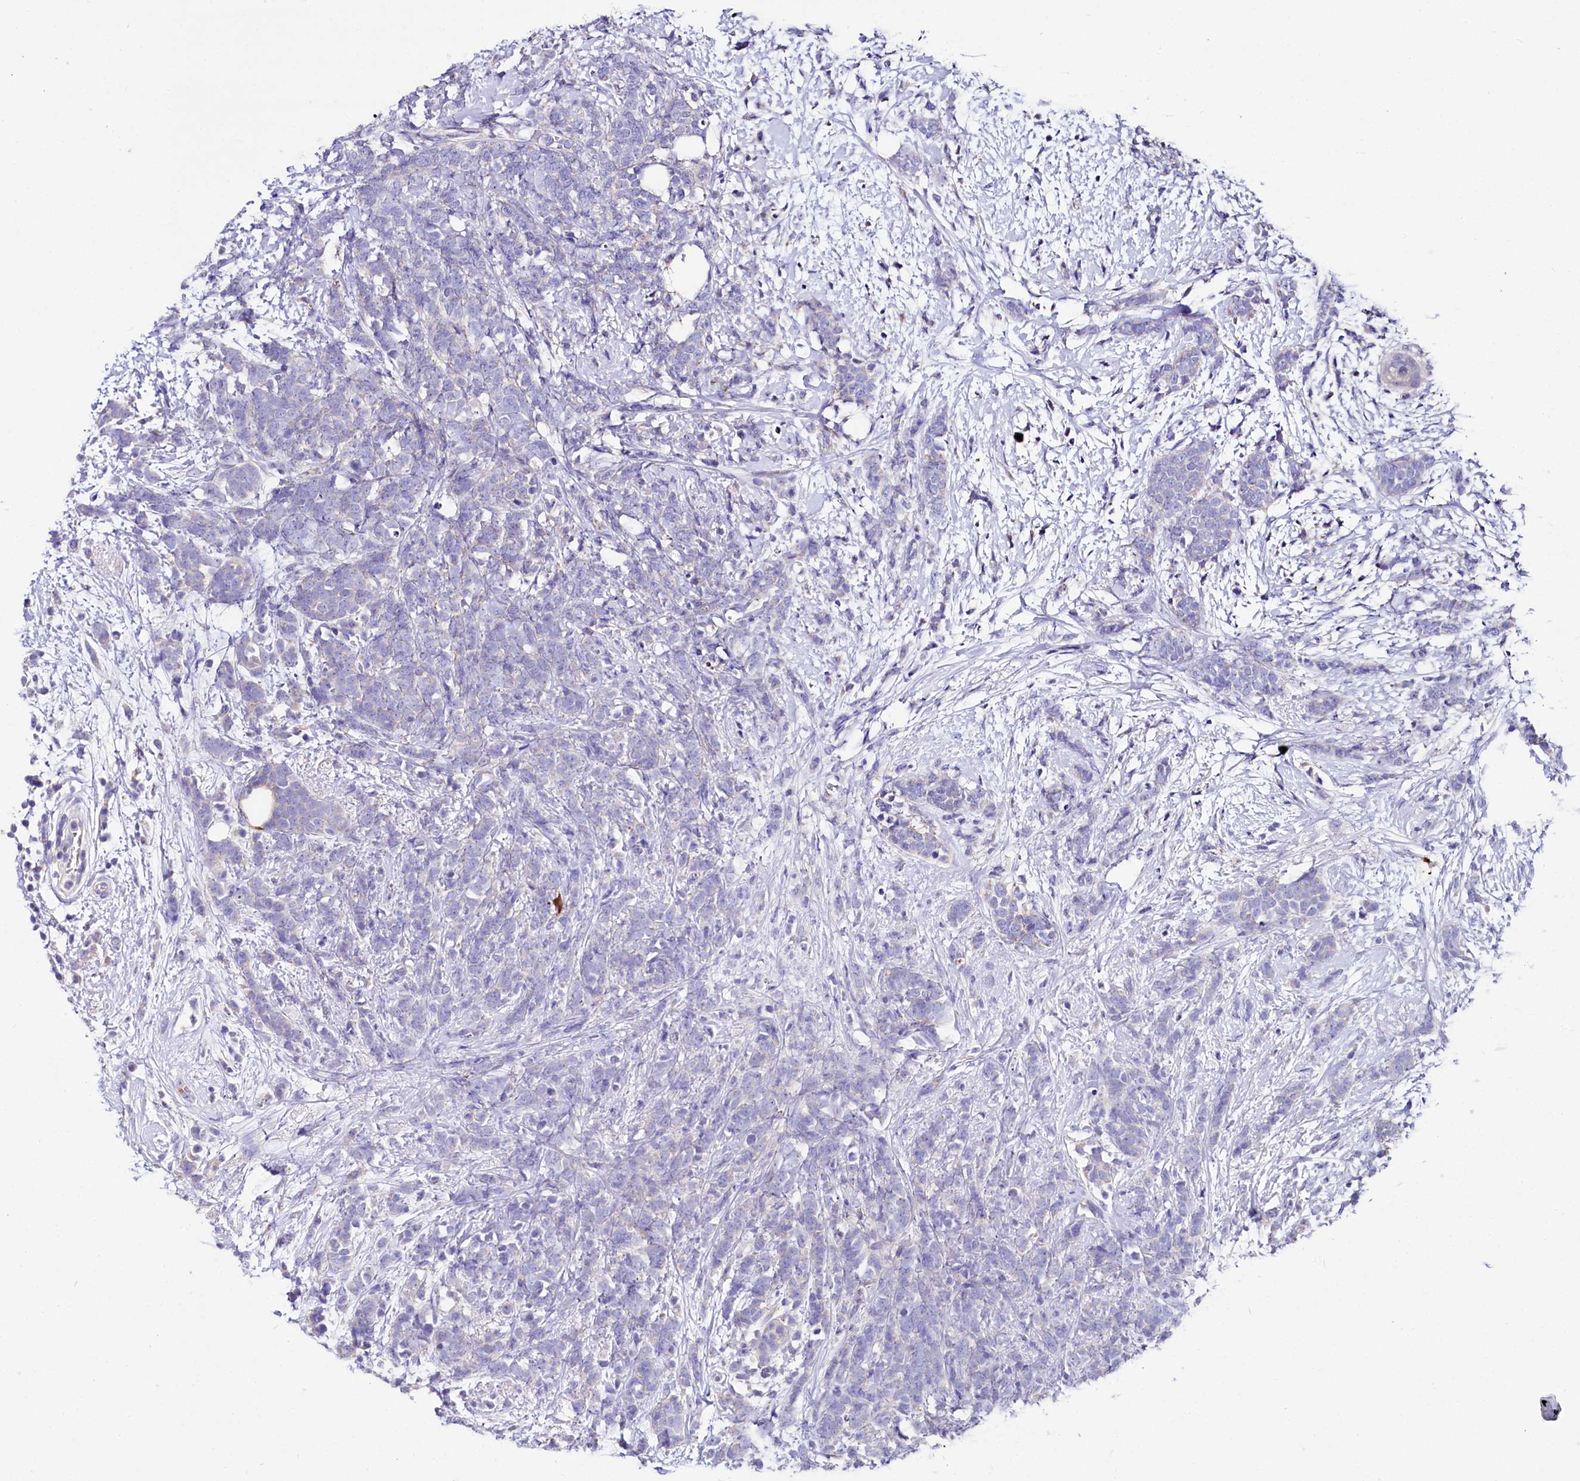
{"staining": {"intensity": "negative", "quantity": "none", "location": "none"}, "tissue": "breast cancer", "cell_type": "Tumor cells", "image_type": "cancer", "snomed": [{"axis": "morphology", "description": "Lobular carcinoma"}, {"axis": "topography", "description": "Breast"}], "caption": "Histopathology image shows no protein staining in tumor cells of lobular carcinoma (breast) tissue.", "gene": "ABHD5", "patient": {"sex": "female", "age": 58}}